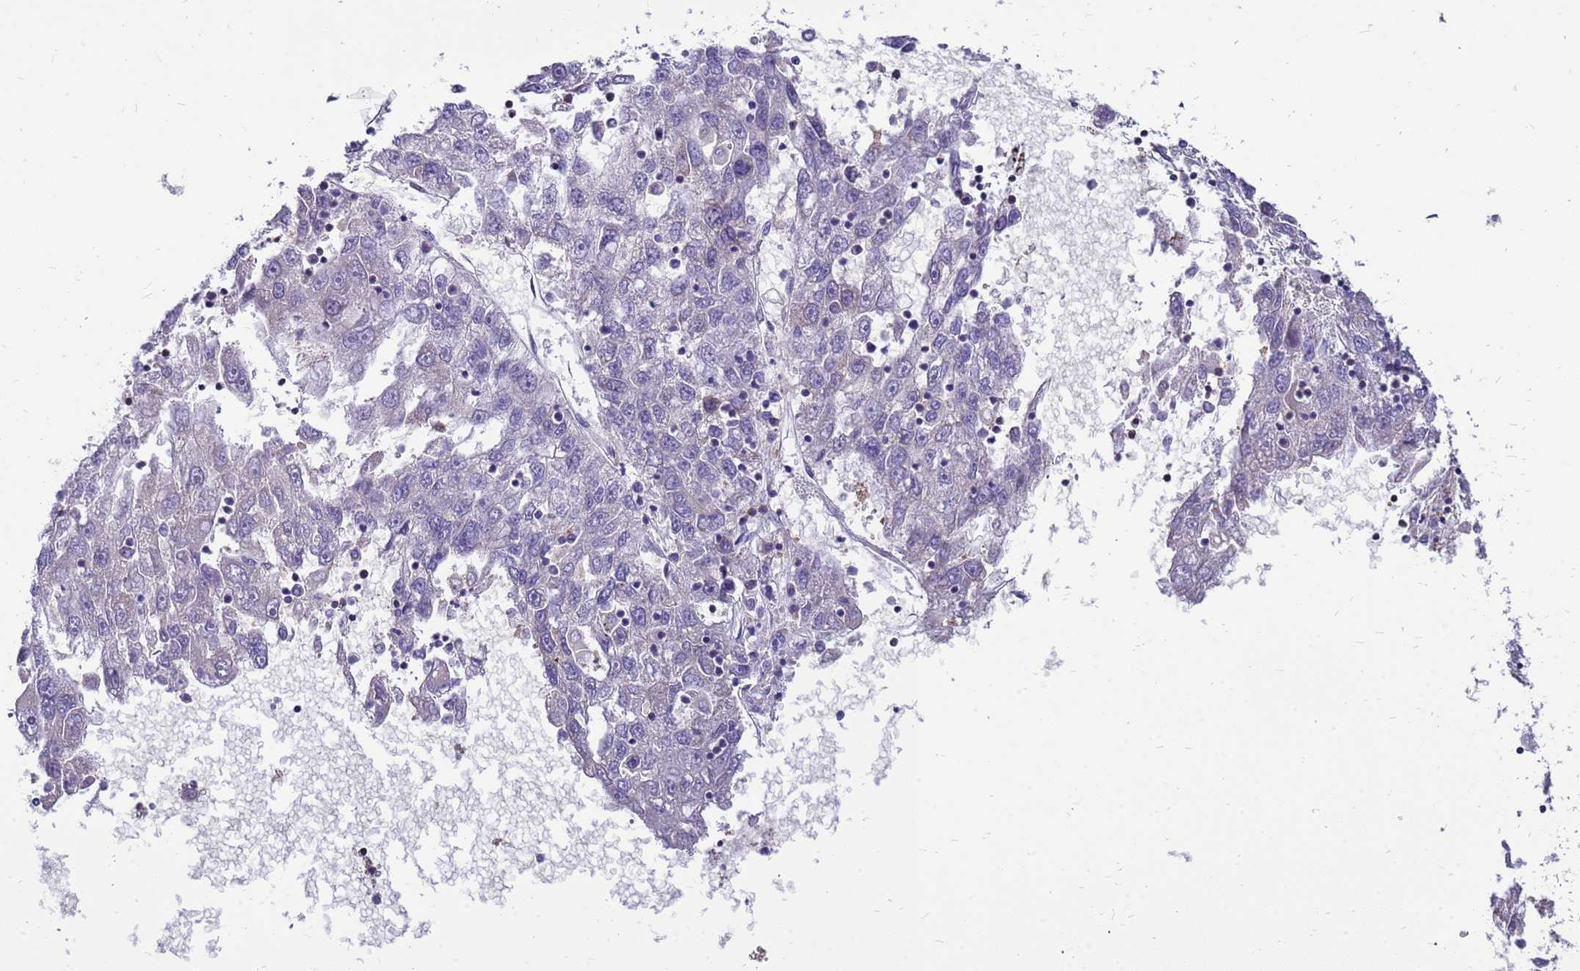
{"staining": {"intensity": "negative", "quantity": "none", "location": "none"}, "tissue": "liver cancer", "cell_type": "Tumor cells", "image_type": "cancer", "snomed": [{"axis": "morphology", "description": "Carcinoma, Hepatocellular, NOS"}, {"axis": "topography", "description": "Liver"}], "caption": "This is a image of immunohistochemistry (IHC) staining of liver hepatocellular carcinoma, which shows no expression in tumor cells. (Immunohistochemistry, brightfield microscopy, high magnification).", "gene": "ENOPH1", "patient": {"sex": "male", "age": 49}}